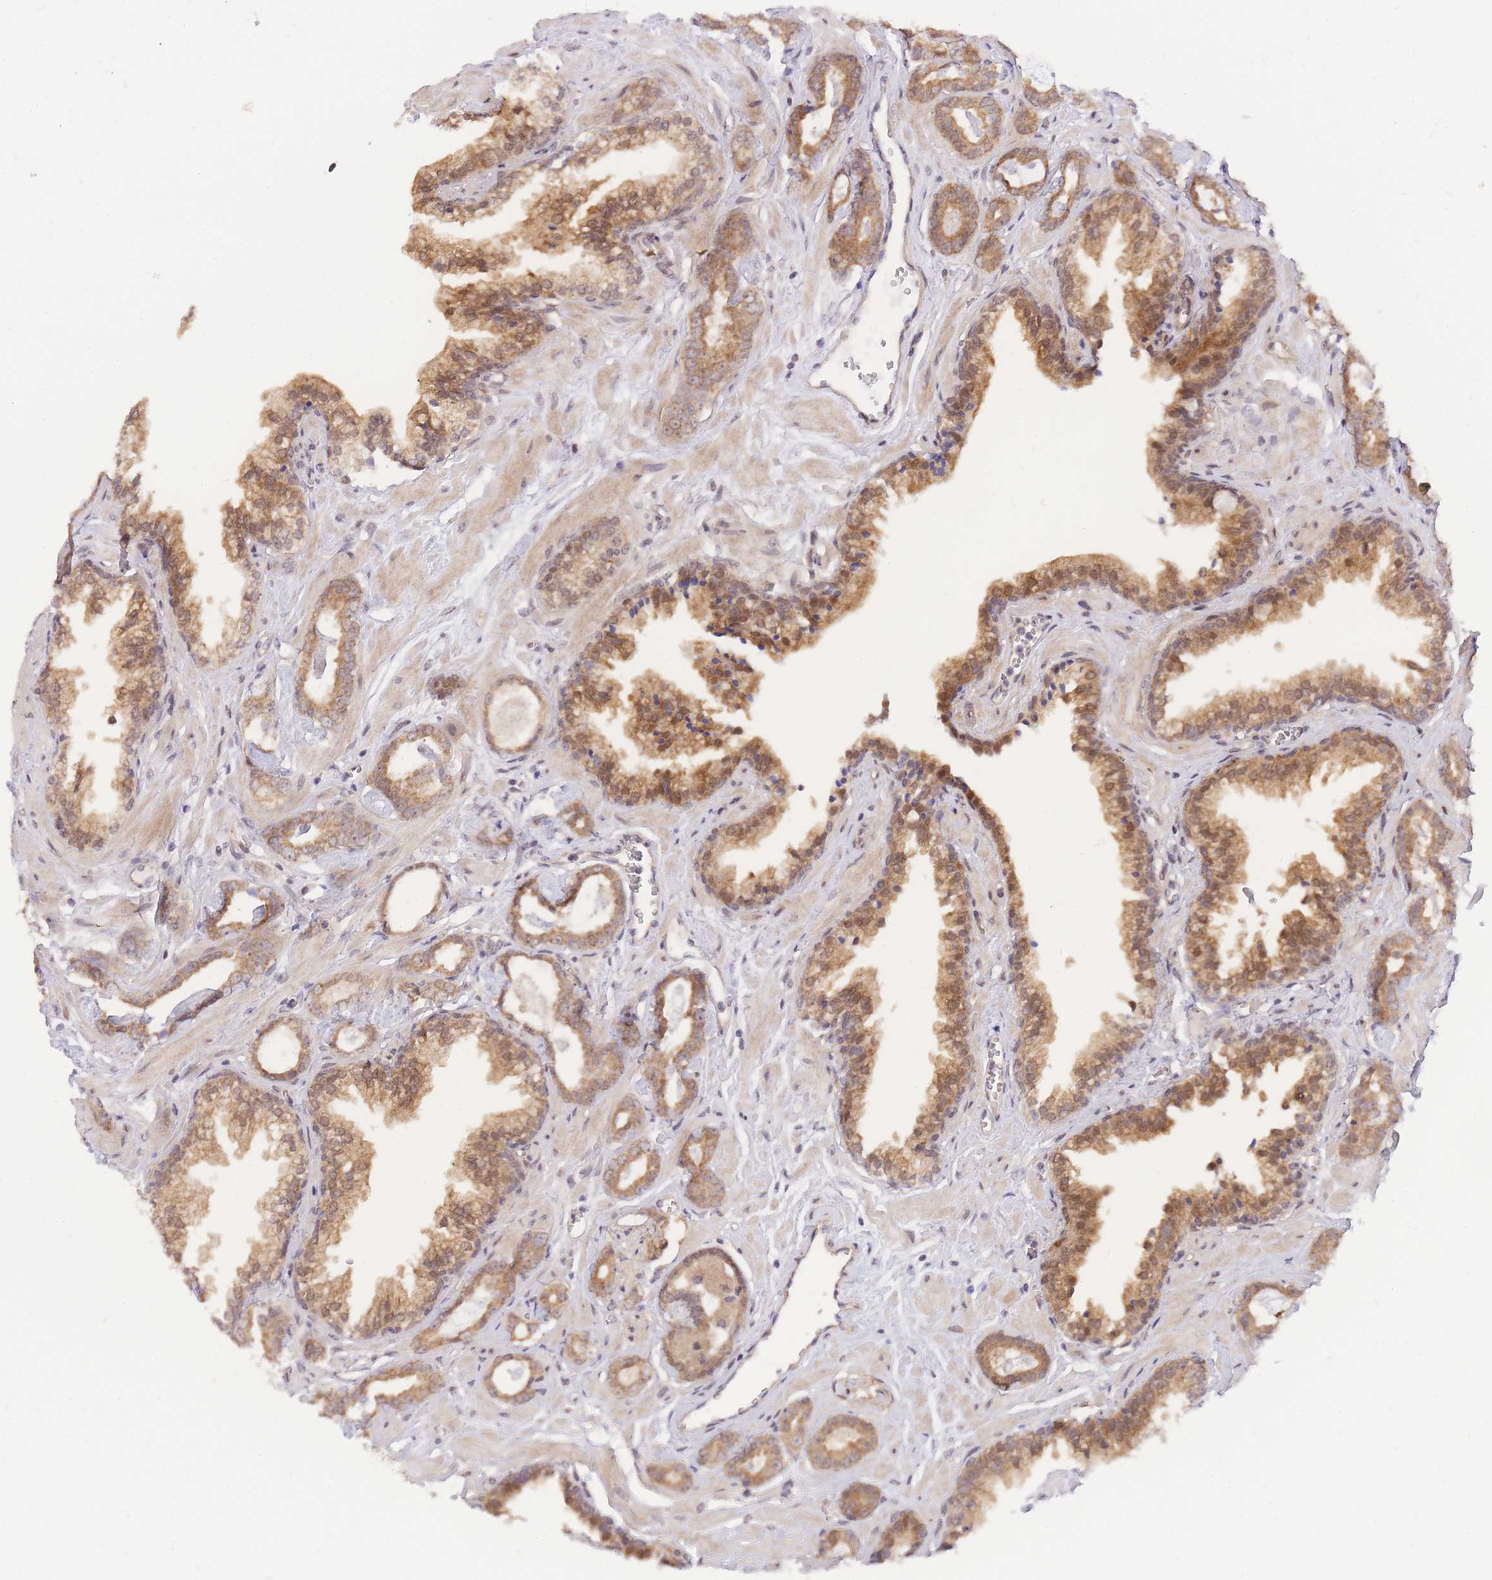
{"staining": {"intensity": "moderate", "quantity": ">75%", "location": "cytoplasmic/membranous"}, "tissue": "prostate cancer", "cell_type": "Tumor cells", "image_type": "cancer", "snomed": [{"axis": "morphology", "description": "Adenocarcinoma, Low grade"}, {"axis": "topography", "description": "Prostate"}], "caption": "Immunohistochemistry (IHC) of prostate cancer (low-grade adenocarcinoma) displays medium levels of moderate cytoplasmic/membranous expression in about >75% of tumor cells.", "gene": "MINDY2", "patient": {"sex": "male", "age": 60}}